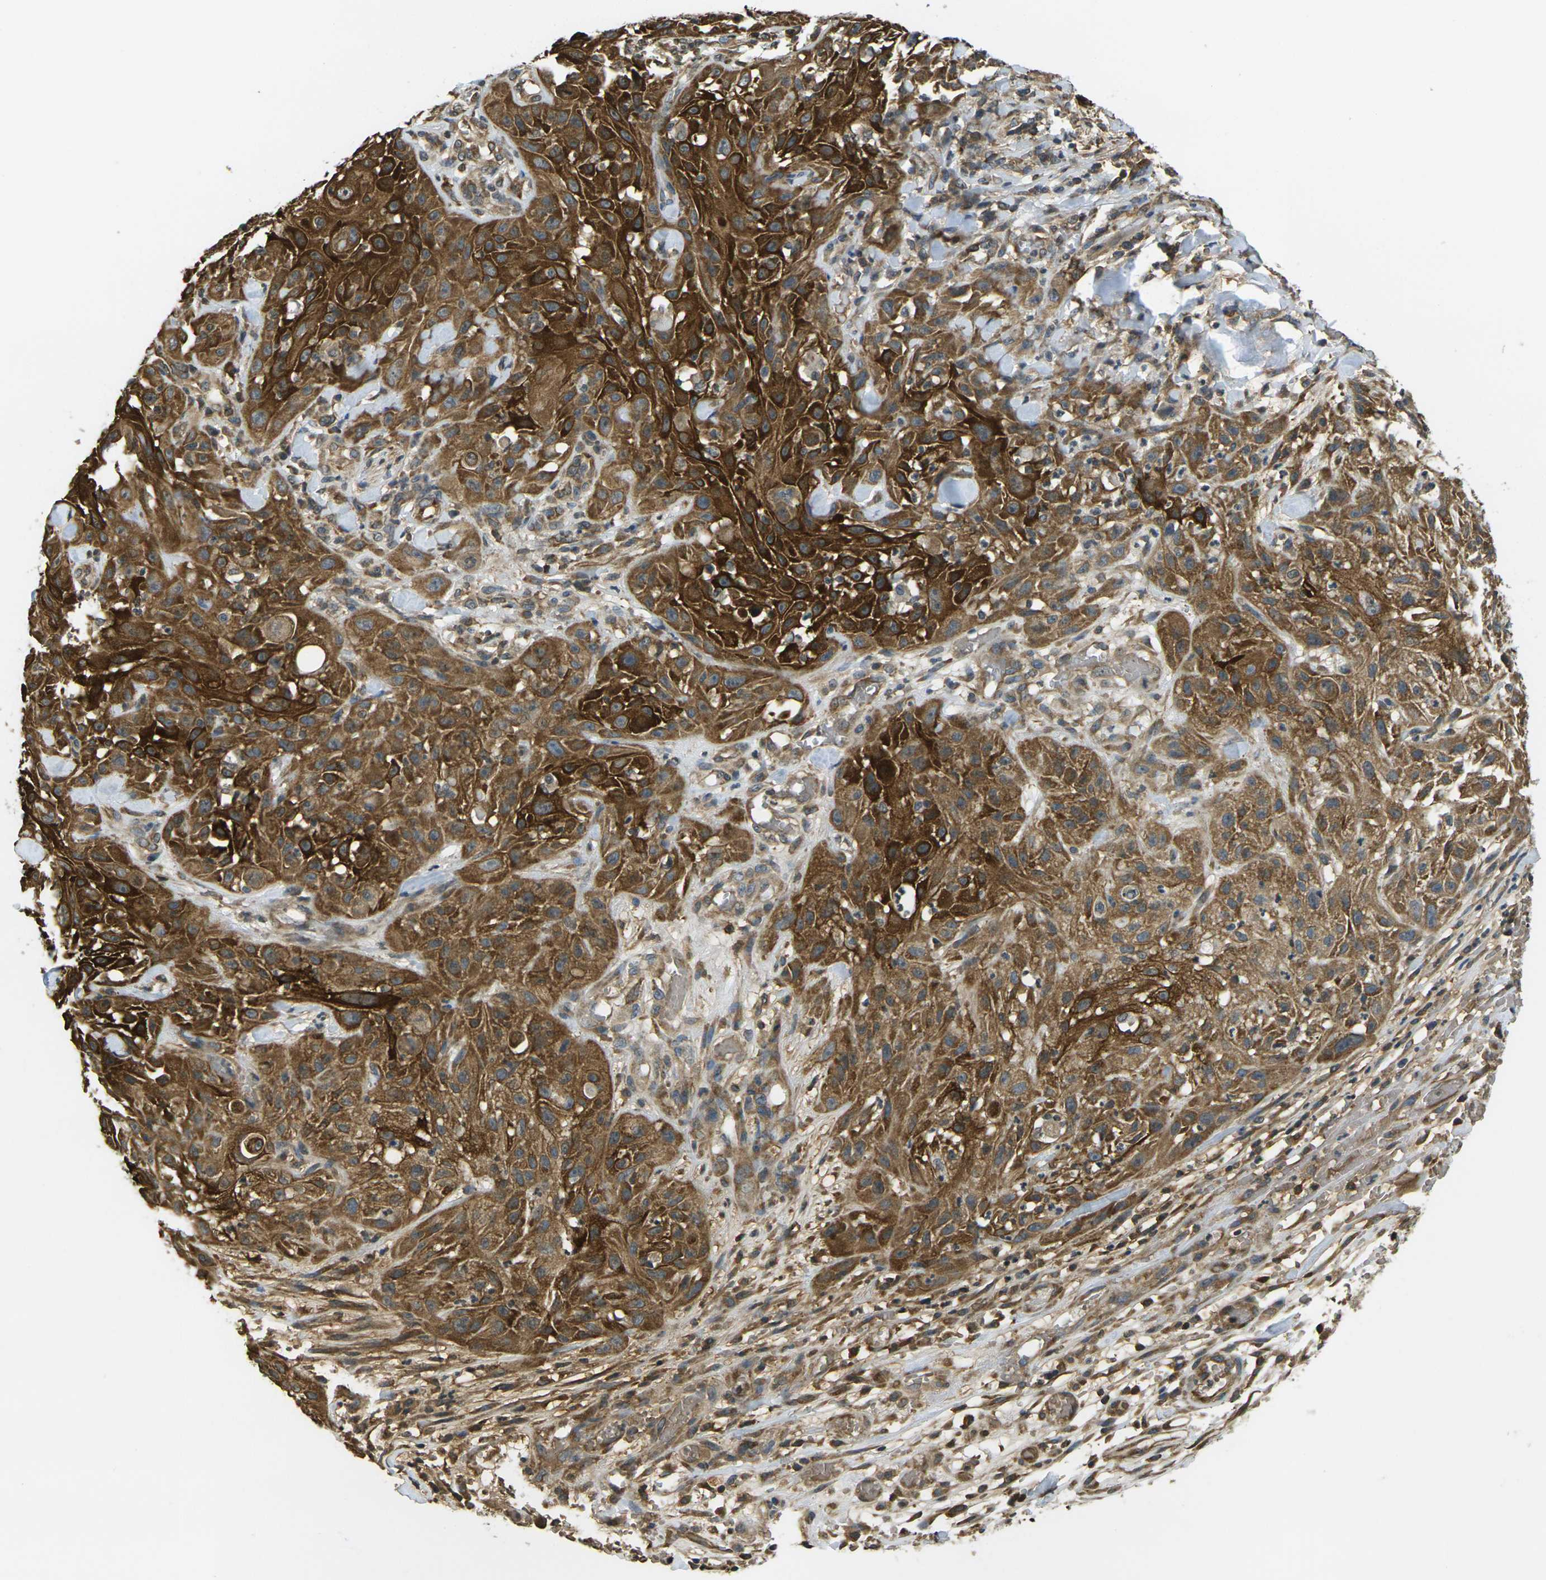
{"staining": {"intensity": "strong", "quantity": ">75%", "location": "cytoplasmic/membranous"}, "tissue": "skin cancer", "cell_type": "Tumor cells", "image_type": "cancer", "snomed": [{"axis": "morphology", "description": "Squamous cell carcinoma, NOS"}, {"axis": "topography", "description": "Skin"}], "caption": "Immunohistochemical staining of human skin squamous cell carcinoma shows strong cytoplasmic/membranous protein staining in approximately >75% of tumor cells. The staining was performed using DAB, with brown indicating positive protein expression. Nuclei are stained blue with hematoxylin.", "gene": "CAST", "patient": {"sex": "male", "age": 75}}